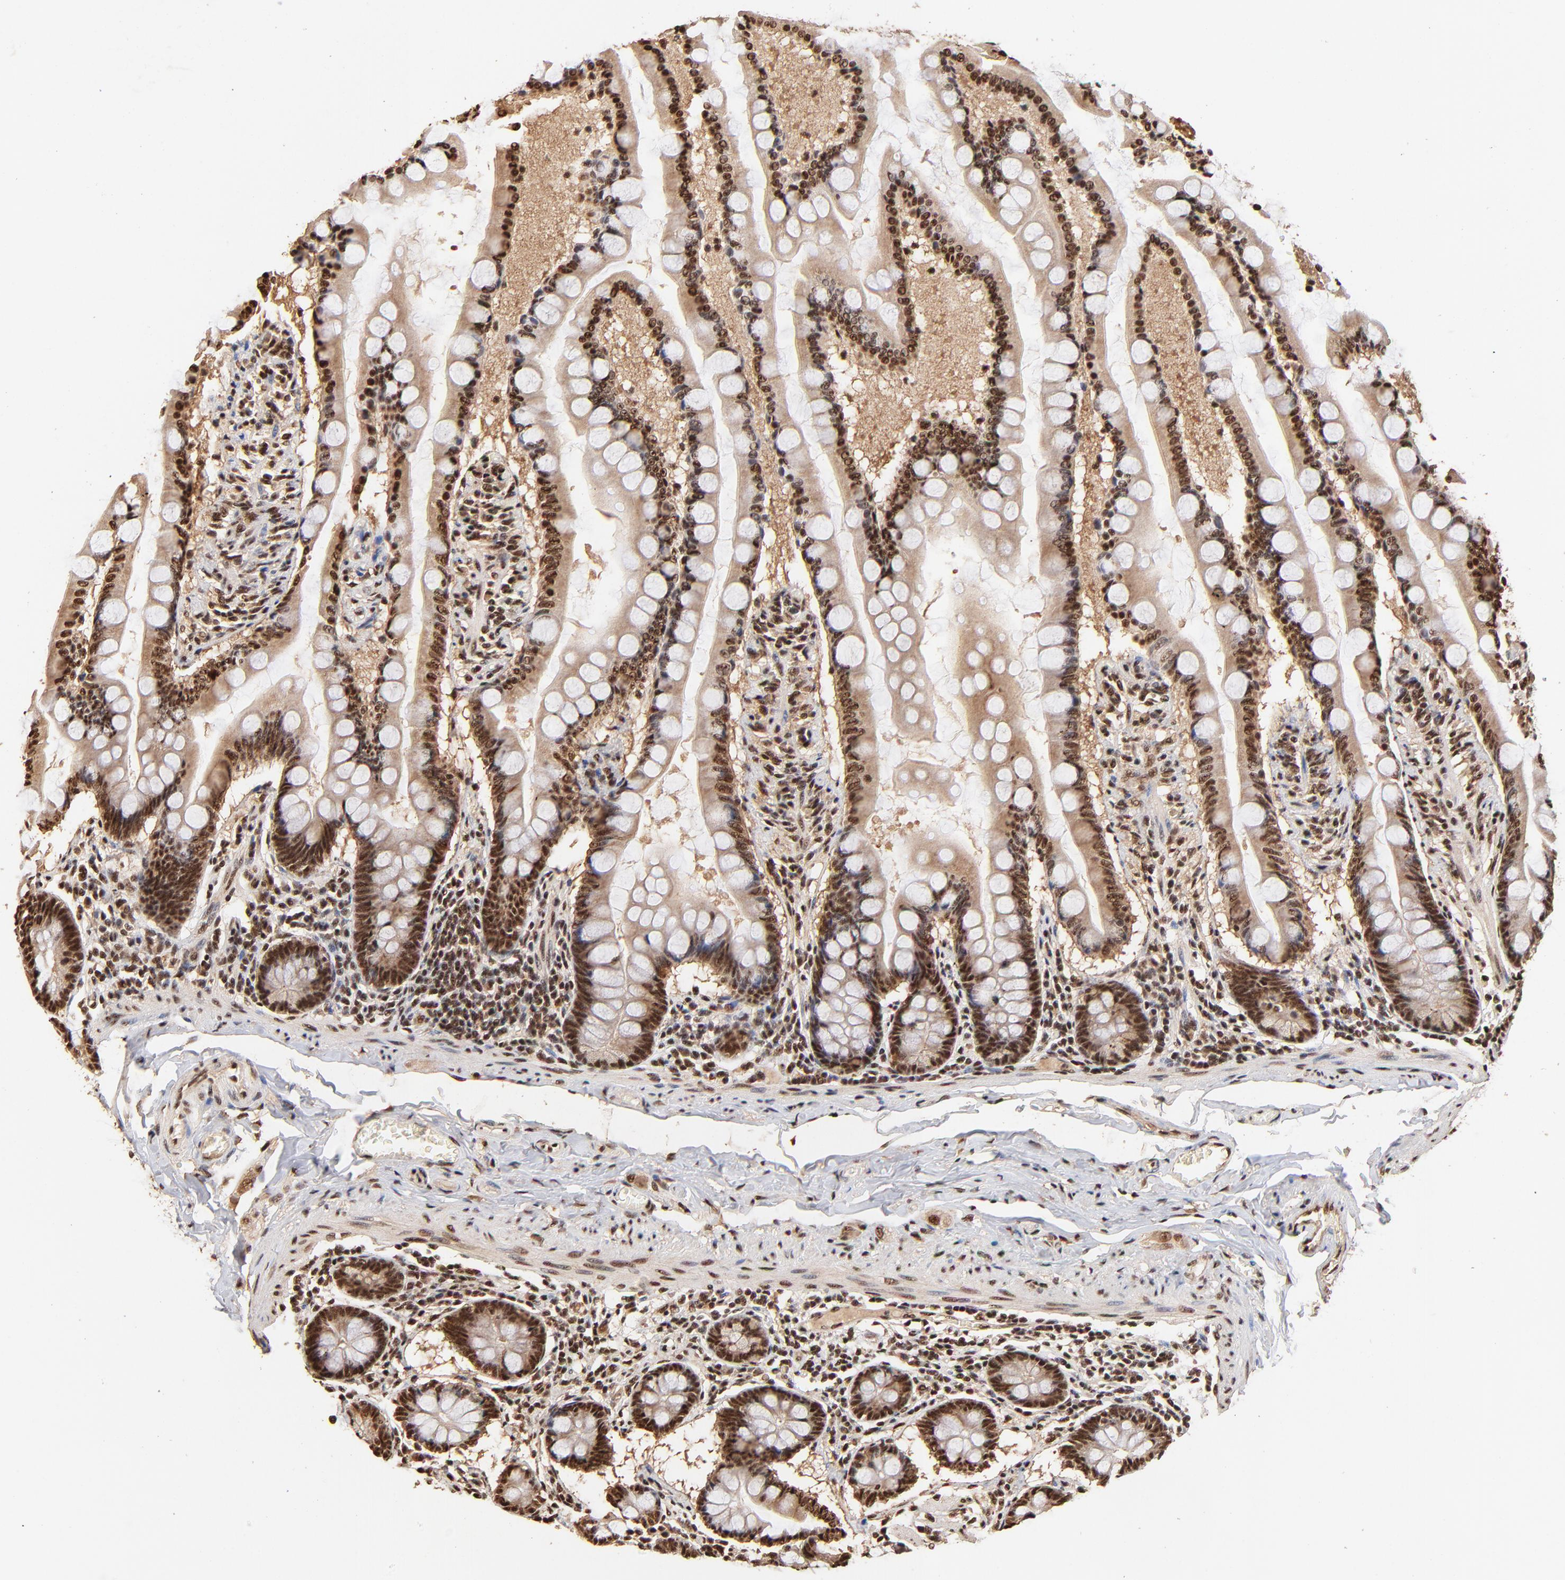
{"staining": {"intensity": "strong", "quantity": ">75%", "location": "cytoplasmic/membranous,nuclear"}, "tissue": "small intestine", "cell_type": "Glandular cells", "image_type": "normal", "snomed": [{"axis": "morphology", "description": "Normal tissue, NOS"}, {"axis": "topography", "description": "Small intestine"}], "caption": "Strong cytoplasmic/membranous,nuclear positivity is appreciated in approximately >75% of glandular cells in unremarkable small intestine. Ihc stains the protein in brown and the nuclei are stained blue.", "gene": "MED12", "patient": {"sex": "male", "age": 41}}